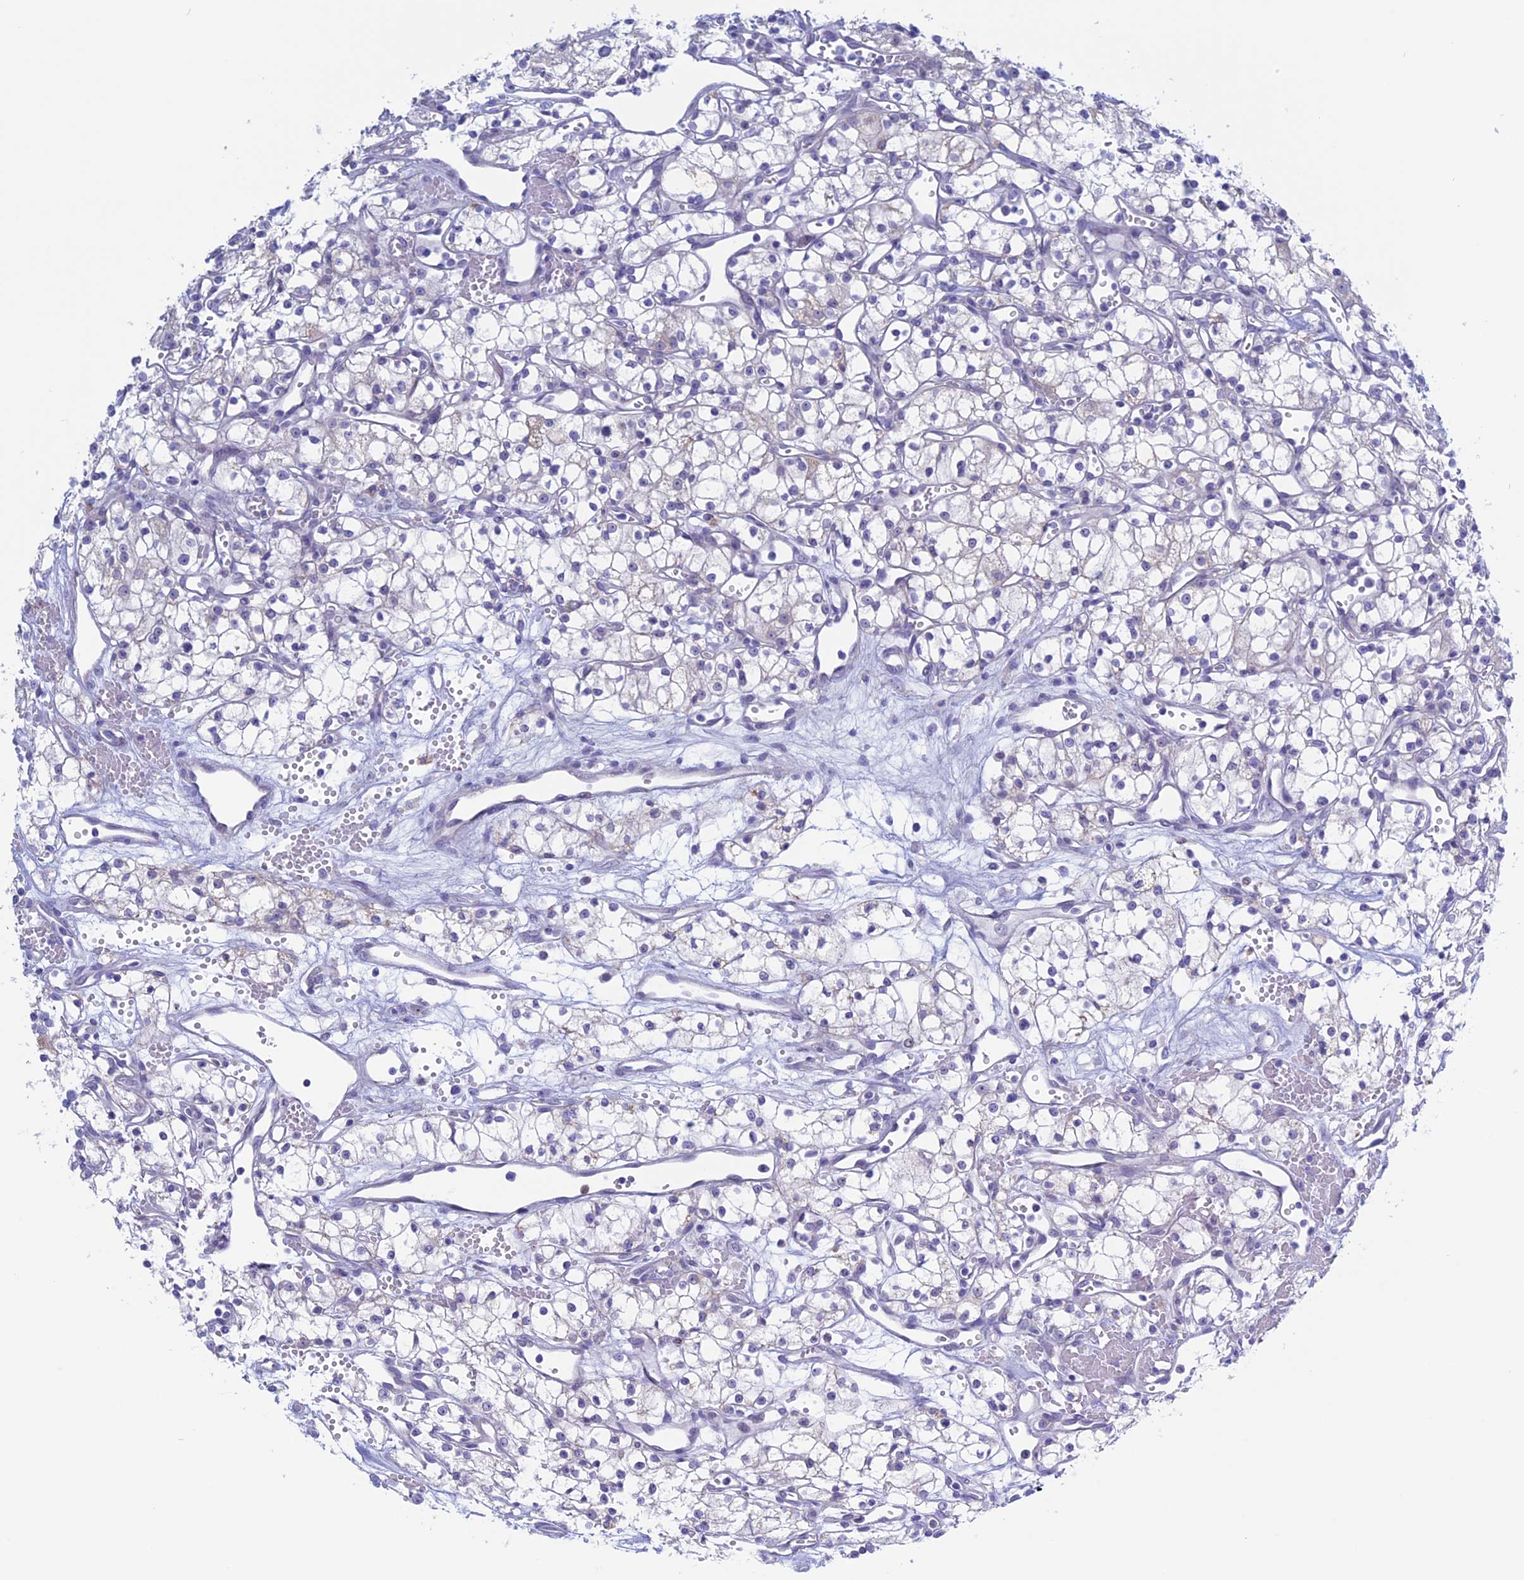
{"staining": {"intensity": "negative", "quantity": "none", "location": "none"}, "tissue": "renal cancer", "cell_type": "Tumor cells", "image_type": "cancer", "snomed": [{"axis": "morphology", "description": "Adenocarcinoma, NOS"}, {"axis": "topography", "description": "Kidney"}], "caption": "Tumor cells show no significant positivity in adenocarcinoma (renal).", "gene": "LHFPL2", "patient": {"sex": "male", "age": 59}}